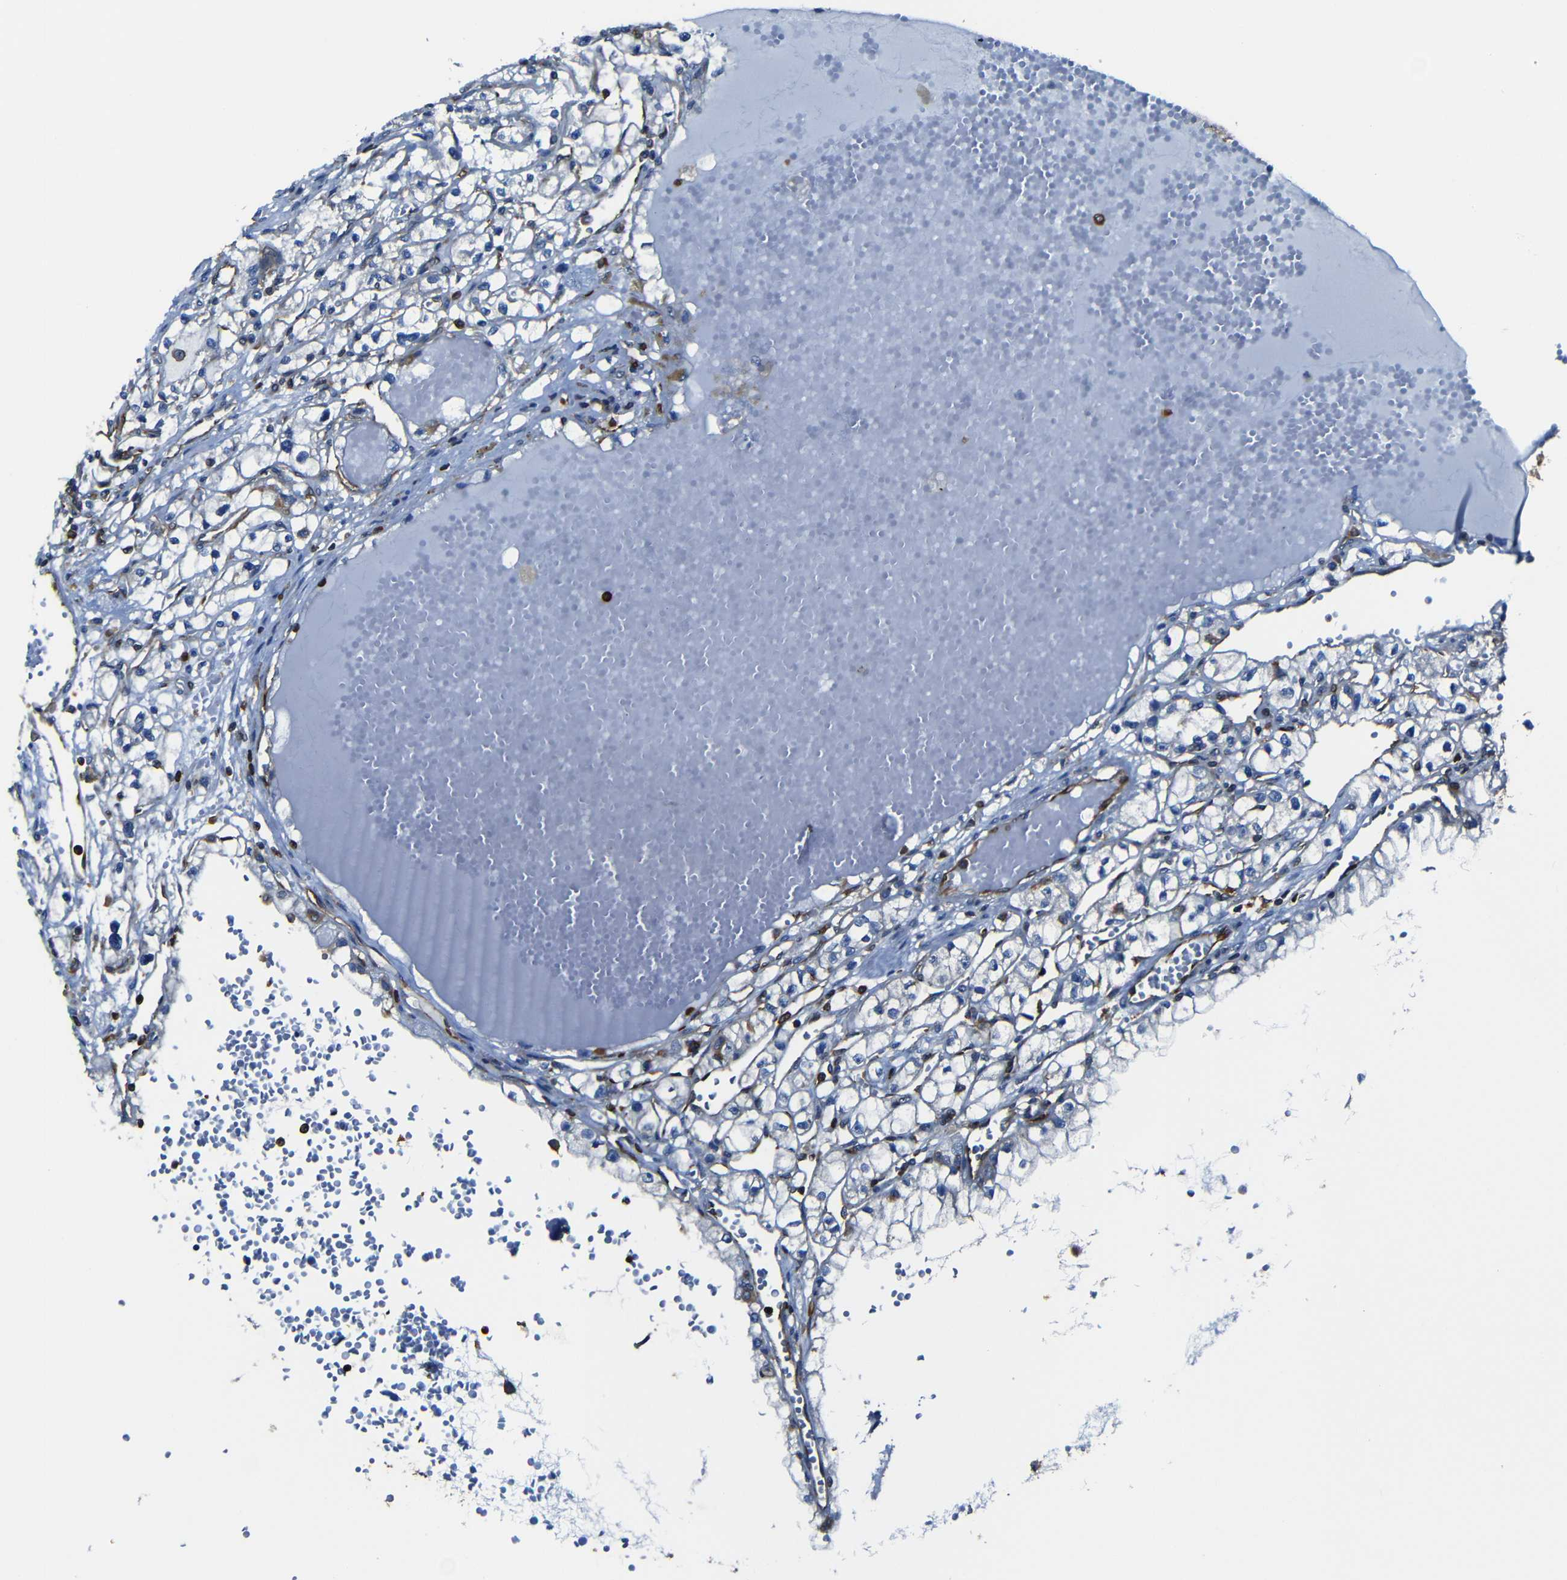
{"staining": {"intensity": "negative", "quantity": "none", "location": "none"}, "tissue": "renal cancer", "cell_type": "Tumor cells", "image_type": "cancer", "snomed": [{"axis": "morphology", "description": "Adenocarcinoma, NOS"}, {"axis": "topography", "description": "Kidney"}], "caption": "An image of renal cancer (adenocarcinoma) stained for a protein shows no brown staining in tumor cells.", "gene": "ARHGEF1", "patient": {"sex": "male", "age": 56}}